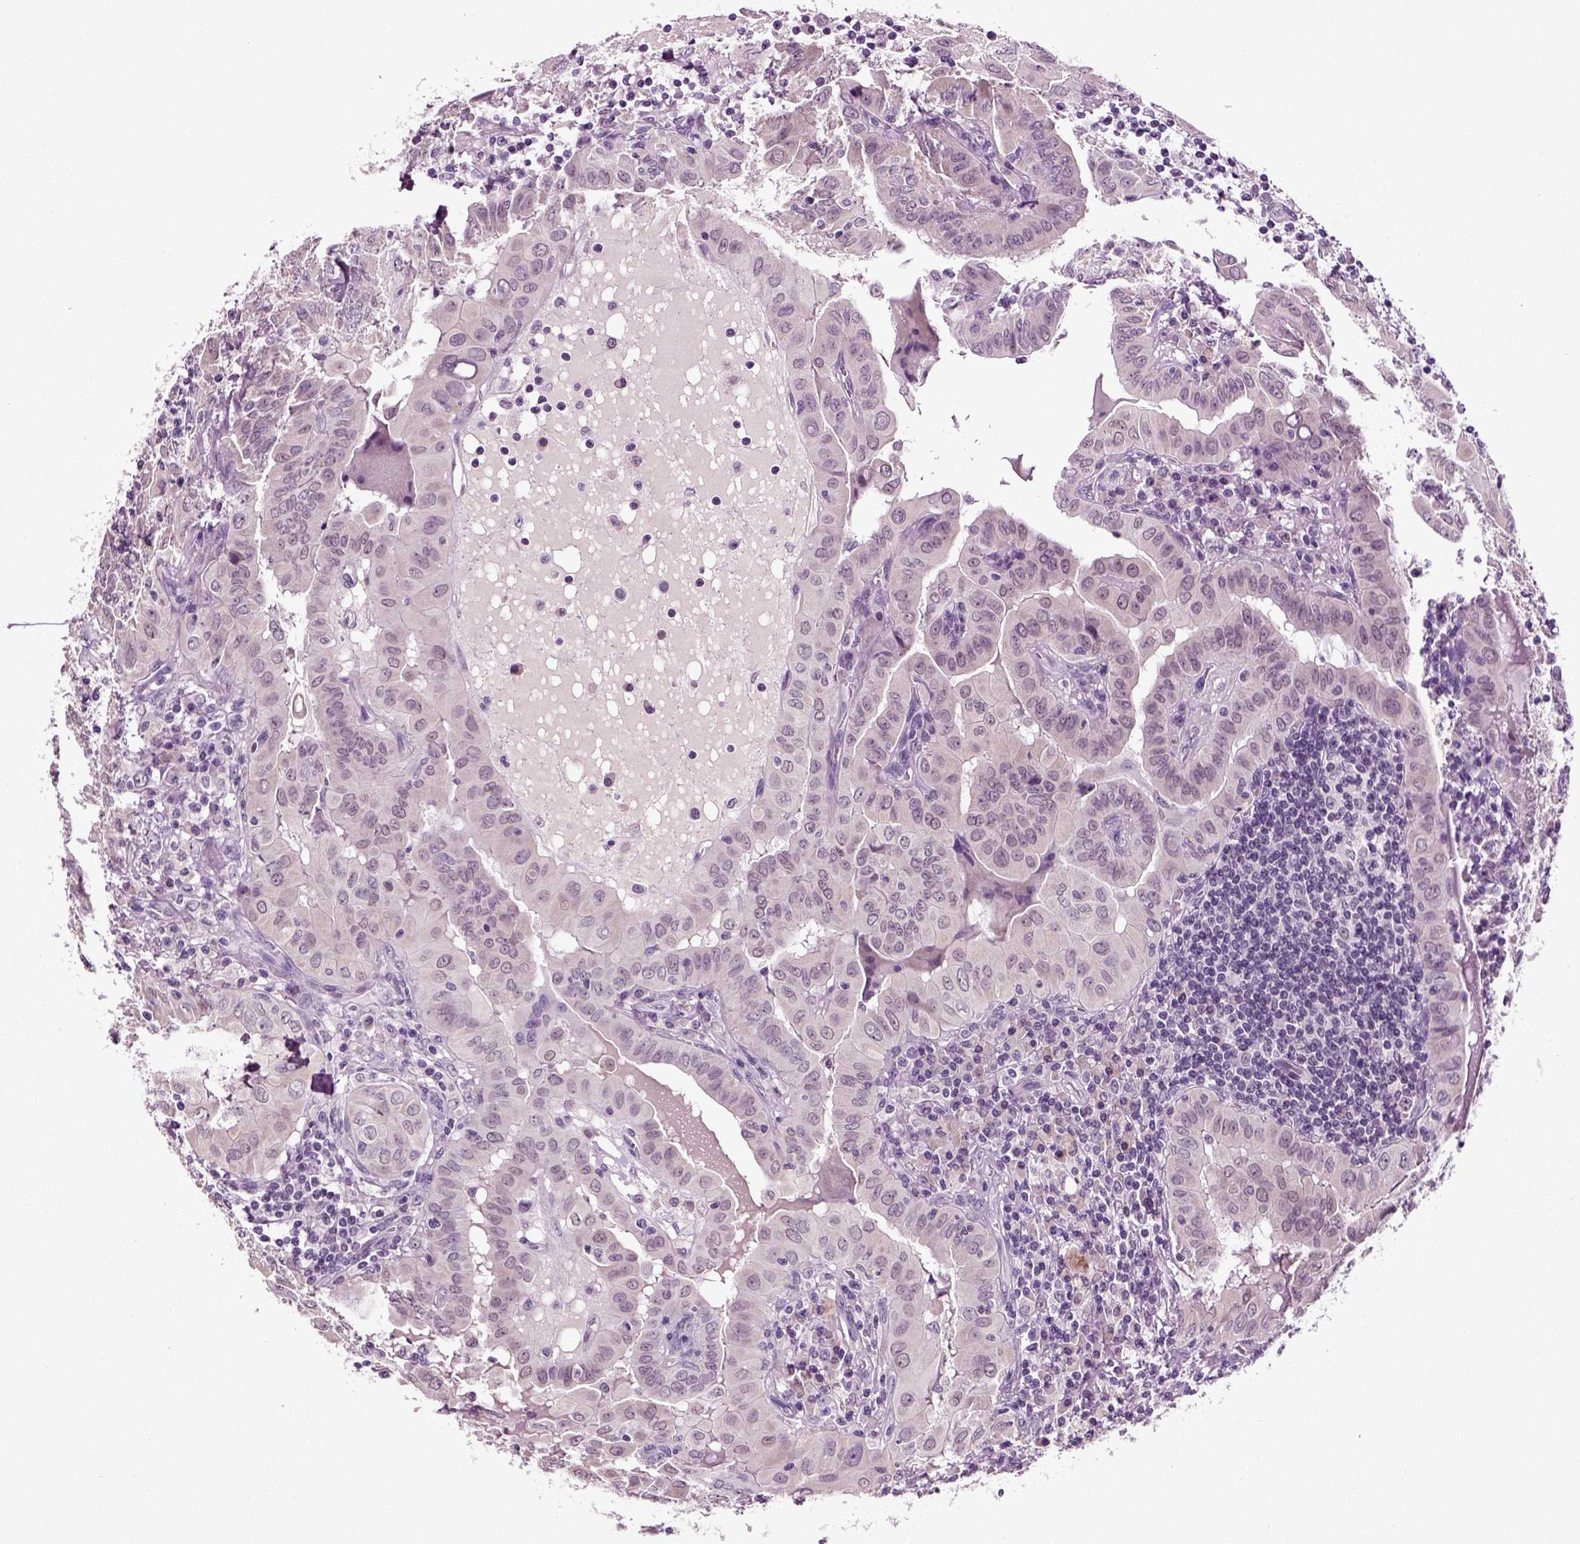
{"staining": {"intensity": "negative", "quantity": "none", "location": "none"}, "tissue": "thyroid cancer", "cell_type": "Tumor cells", "image_type": "cancer", "snomed": [{"axis": "morphology", "description": "Papillary adenocarcinoma, NOS"}, {"axis": "topography", "description": "Thyroid gland"}], "caption": "Human thyroid cancer (papillary adenocarcinoma) stained for a protein using immunohistochemistry (IHC) shows no expression in tumor cells.", "gene": "SPATA17", "patient": {"sex": "female", "age": 37}}